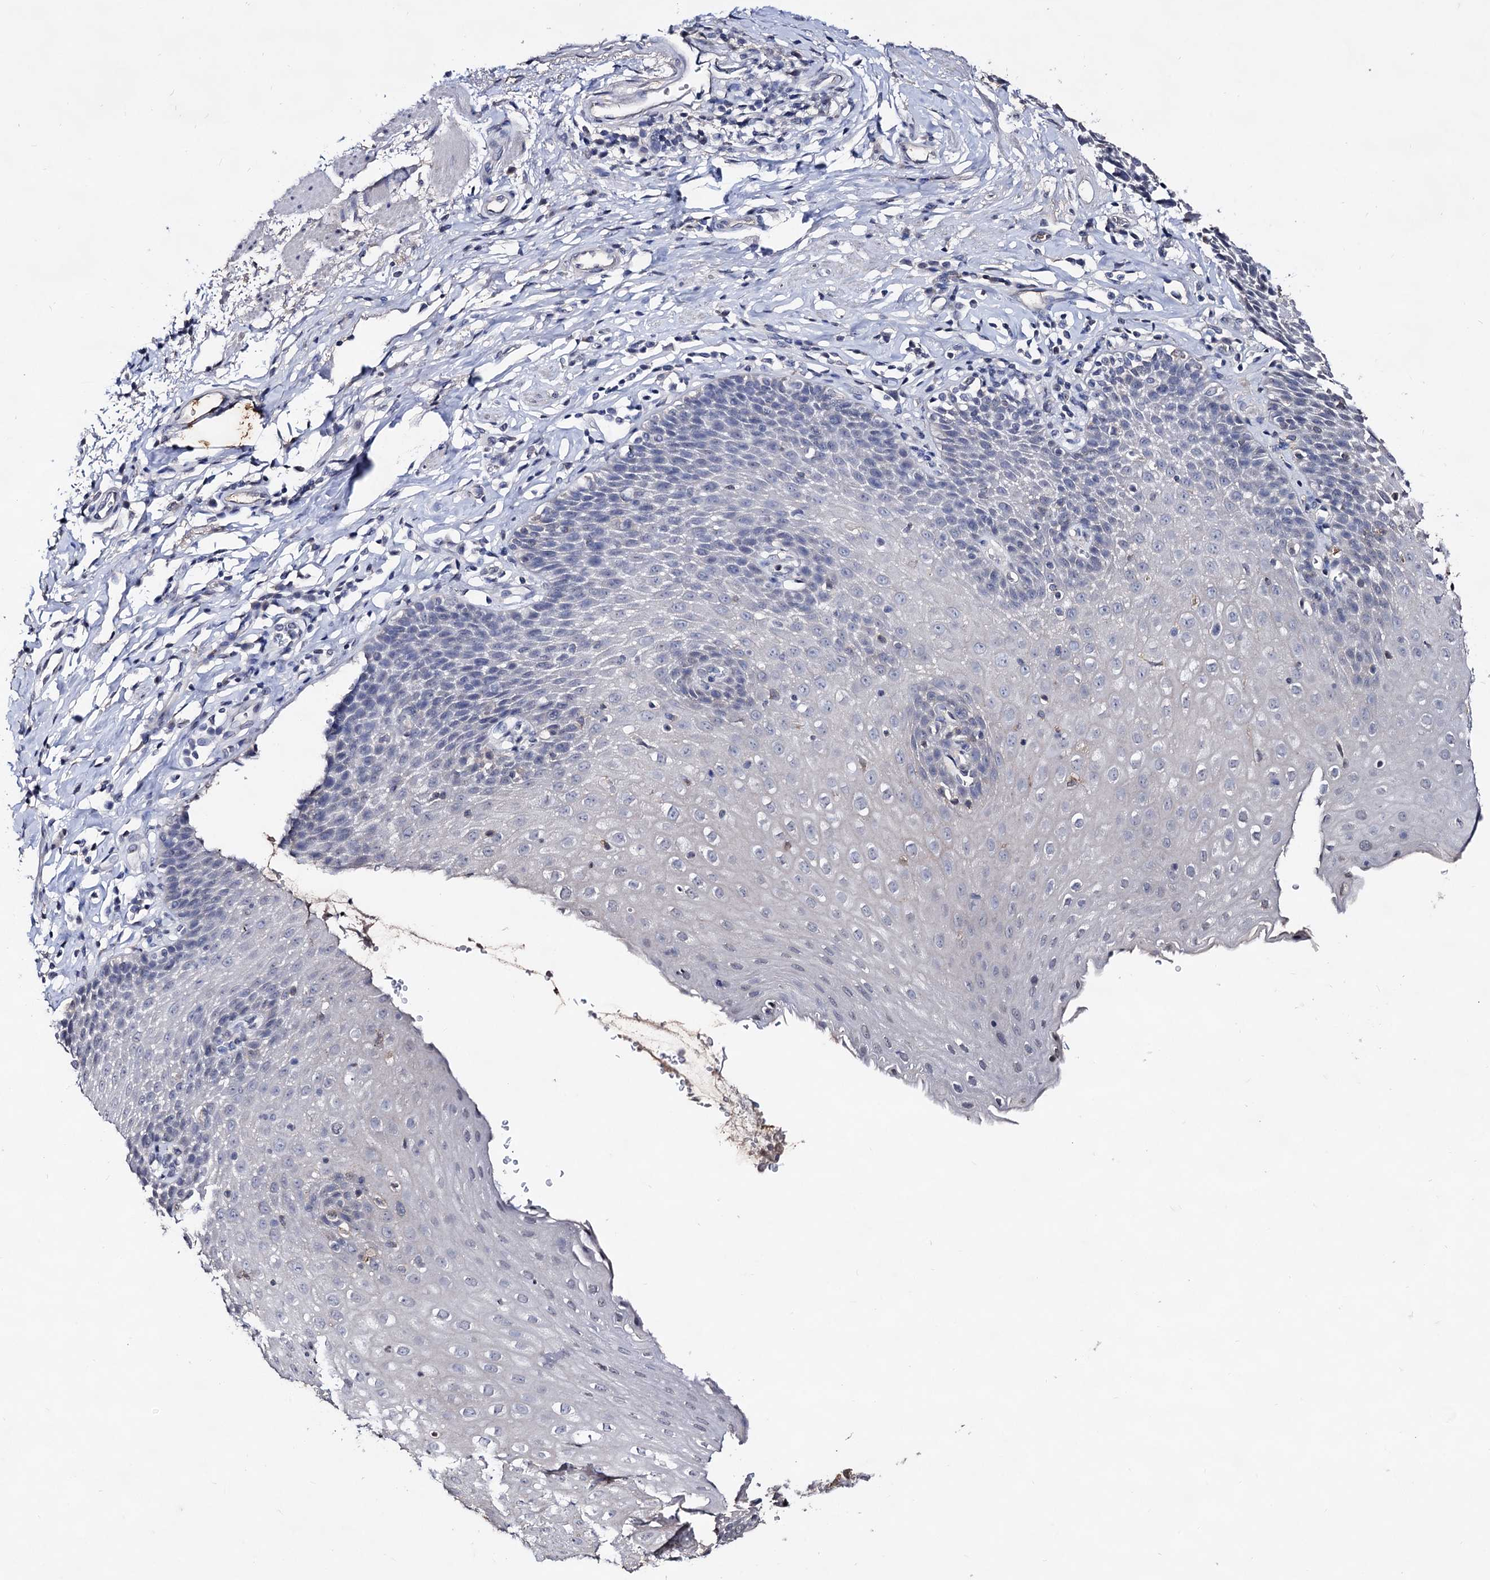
{"staining": {"intensity": "negative", "quantity": "none", "location": "none"}, "tissue": "esophagus", "cell_type": "Squamous epithelial cells", "image_type": "normal", "snomed": [{"axis": "morphology", "description": "Normal tissue, NOS"}, {"axis": "topography", "description": "Esophagus"}], "caption": "This is a image of immunohistochemistry (IHC) staining of benign esophagus, which shows no expression in squamous epithelial cells.", "gene": "PLIN1", "patient": {"sex": "female", "age": 61}}